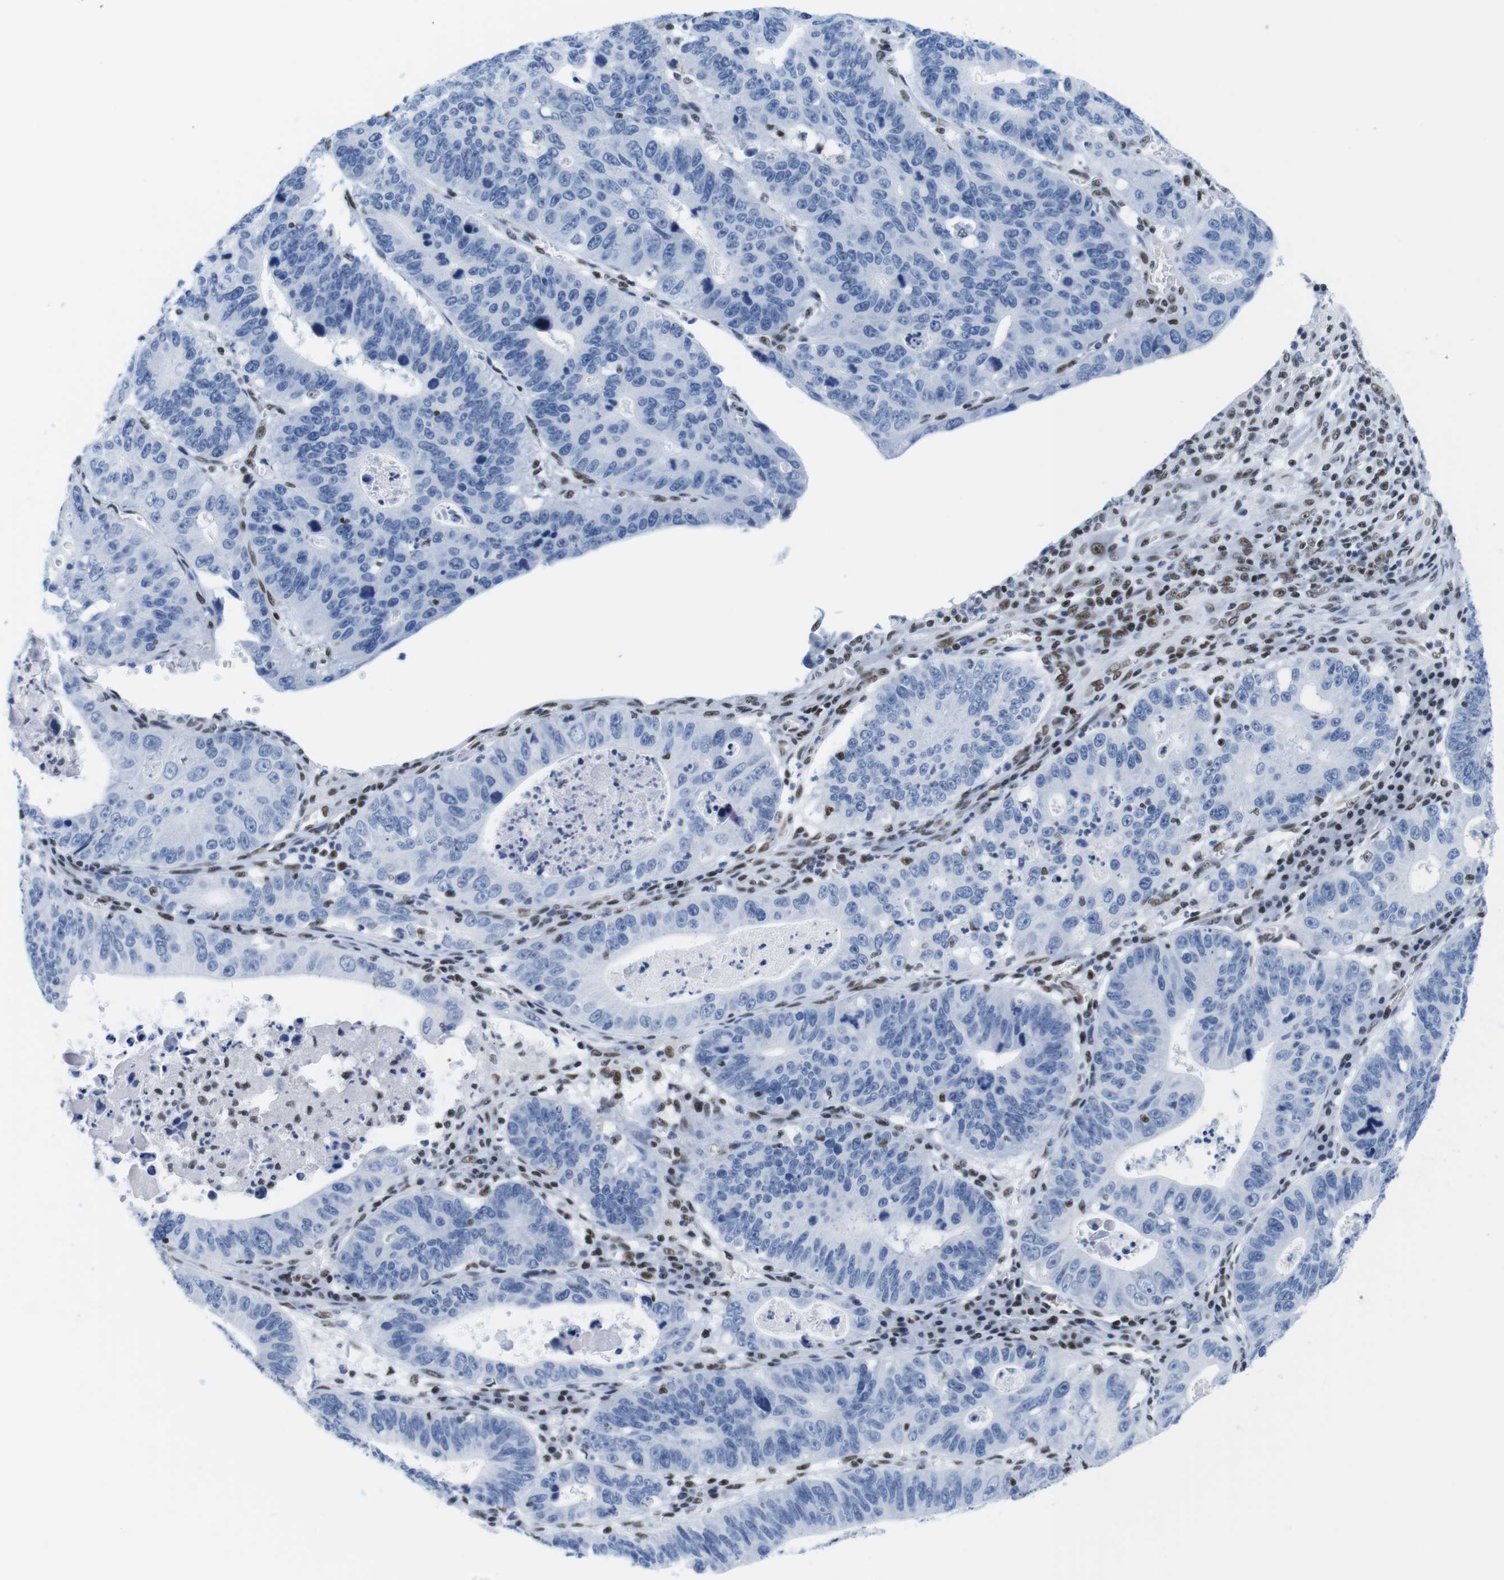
{"staining": {"intensity": "negative", "quantity": "none", "location": "none"}, "tissue": "stomach cancer", "cell_type": "Tumor cells", "image_type": "cancer", "snomed": [{"axis": "morphology", "description": "Adenocarcinoma, NOS"}, {"axis": "topography", "description": "Stomach"}], "caption": "Immunohistochemical staining of stomach cancer (adenocarcinoma) displays no significant staining in tumor cells. (DAB IHC, high magnification).", "gene": "IFI16", "patient": {"sex": "male", "age": 59}}